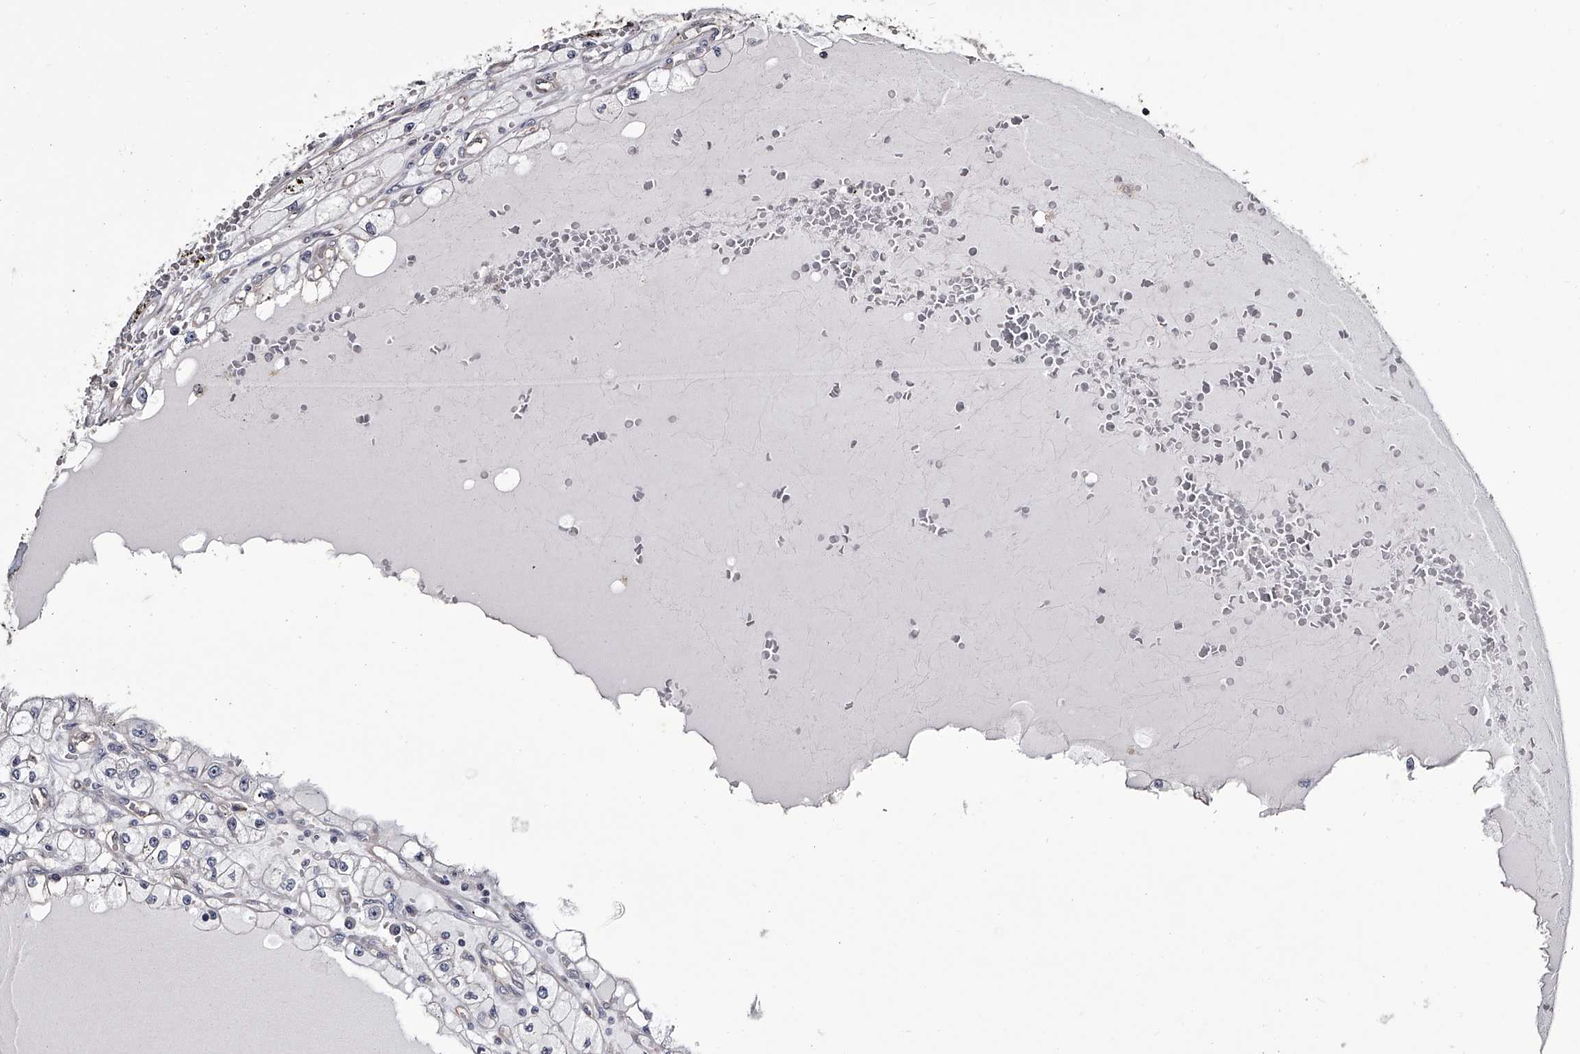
{"staining": {"intensity": "negative", "quantity": "none", "location": "none"}, "tissue": "renal cancer", "cell_type": "Tumor cells", "image_type": "cancer", "snomed": [{"axis": "morphology", "description": "Adenocarcinoma, NOS"}, {"axis": "topography", "description": "Kidney"}], "caption": "High power microscopy histopathology image of an IHC micrograph of adenocarcinoma (renal), revealing no significant expression in tumor cells.", "gene": "GAPVD1", "patient": {"sex": "male", "age": 56}}